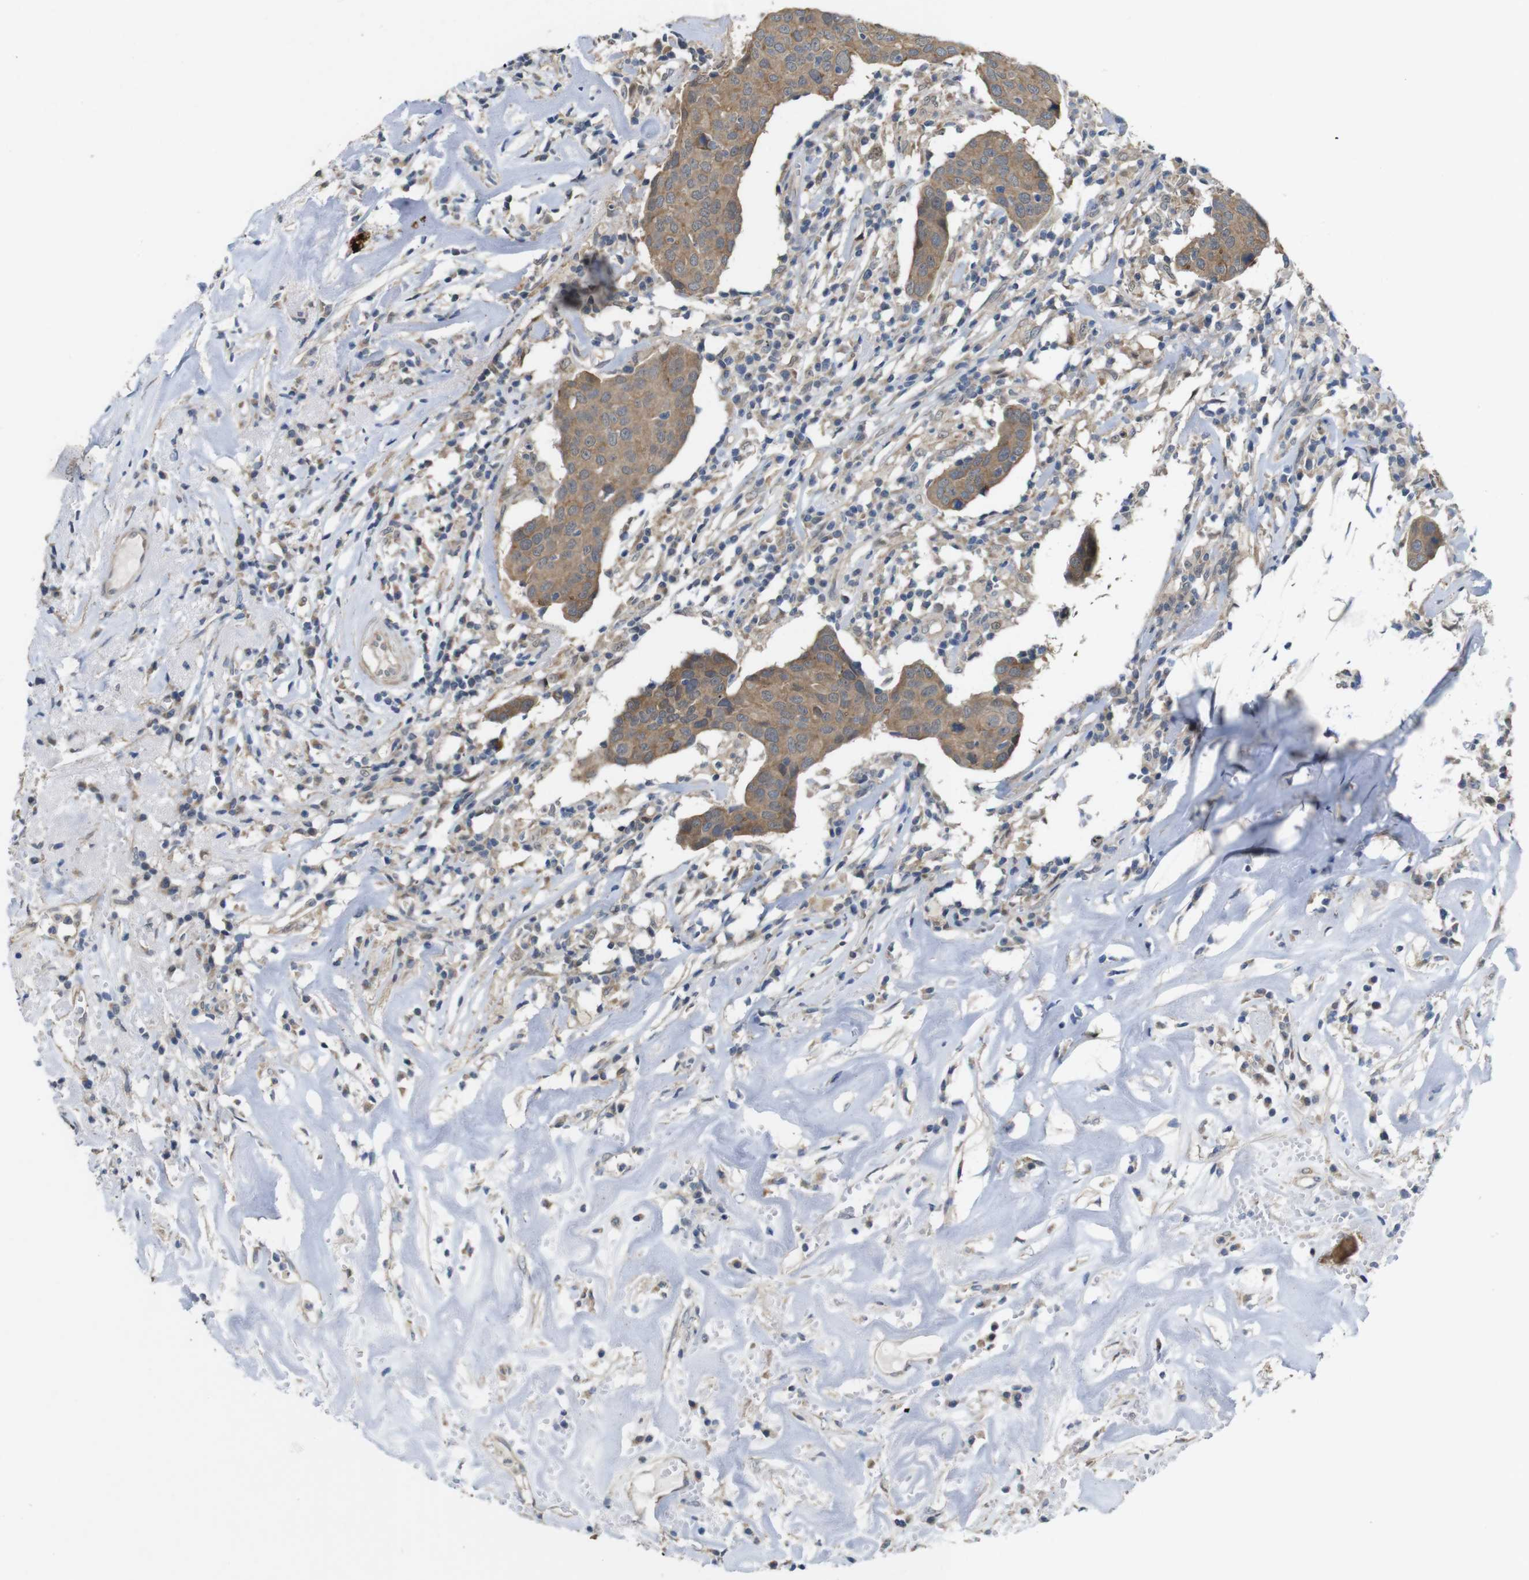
{"staining": {"intensity": "moderate", "quantity": ">75%", "location": "cytoplasmic/membranous"}, "tissue": "head and neck cancer", "cell_type": "Tumor cells", "image_type": "cancer", "snomed": [{"axis": "morphology", "description": "Adenocarcinoma, NOS"}, {"axis": "topography", "description": "Salivary gland"}, {"axis": "topography", "description": "Head-Neck"}], "caption": "Head and neck cancer tissue demonstrates moderate cytoplasmic/membranous staining in approximately >75% of tumor cells, visualized by immunohistochemistry.", "gene": "CDC34", "patient": {"sex": "female", "age": 65}}